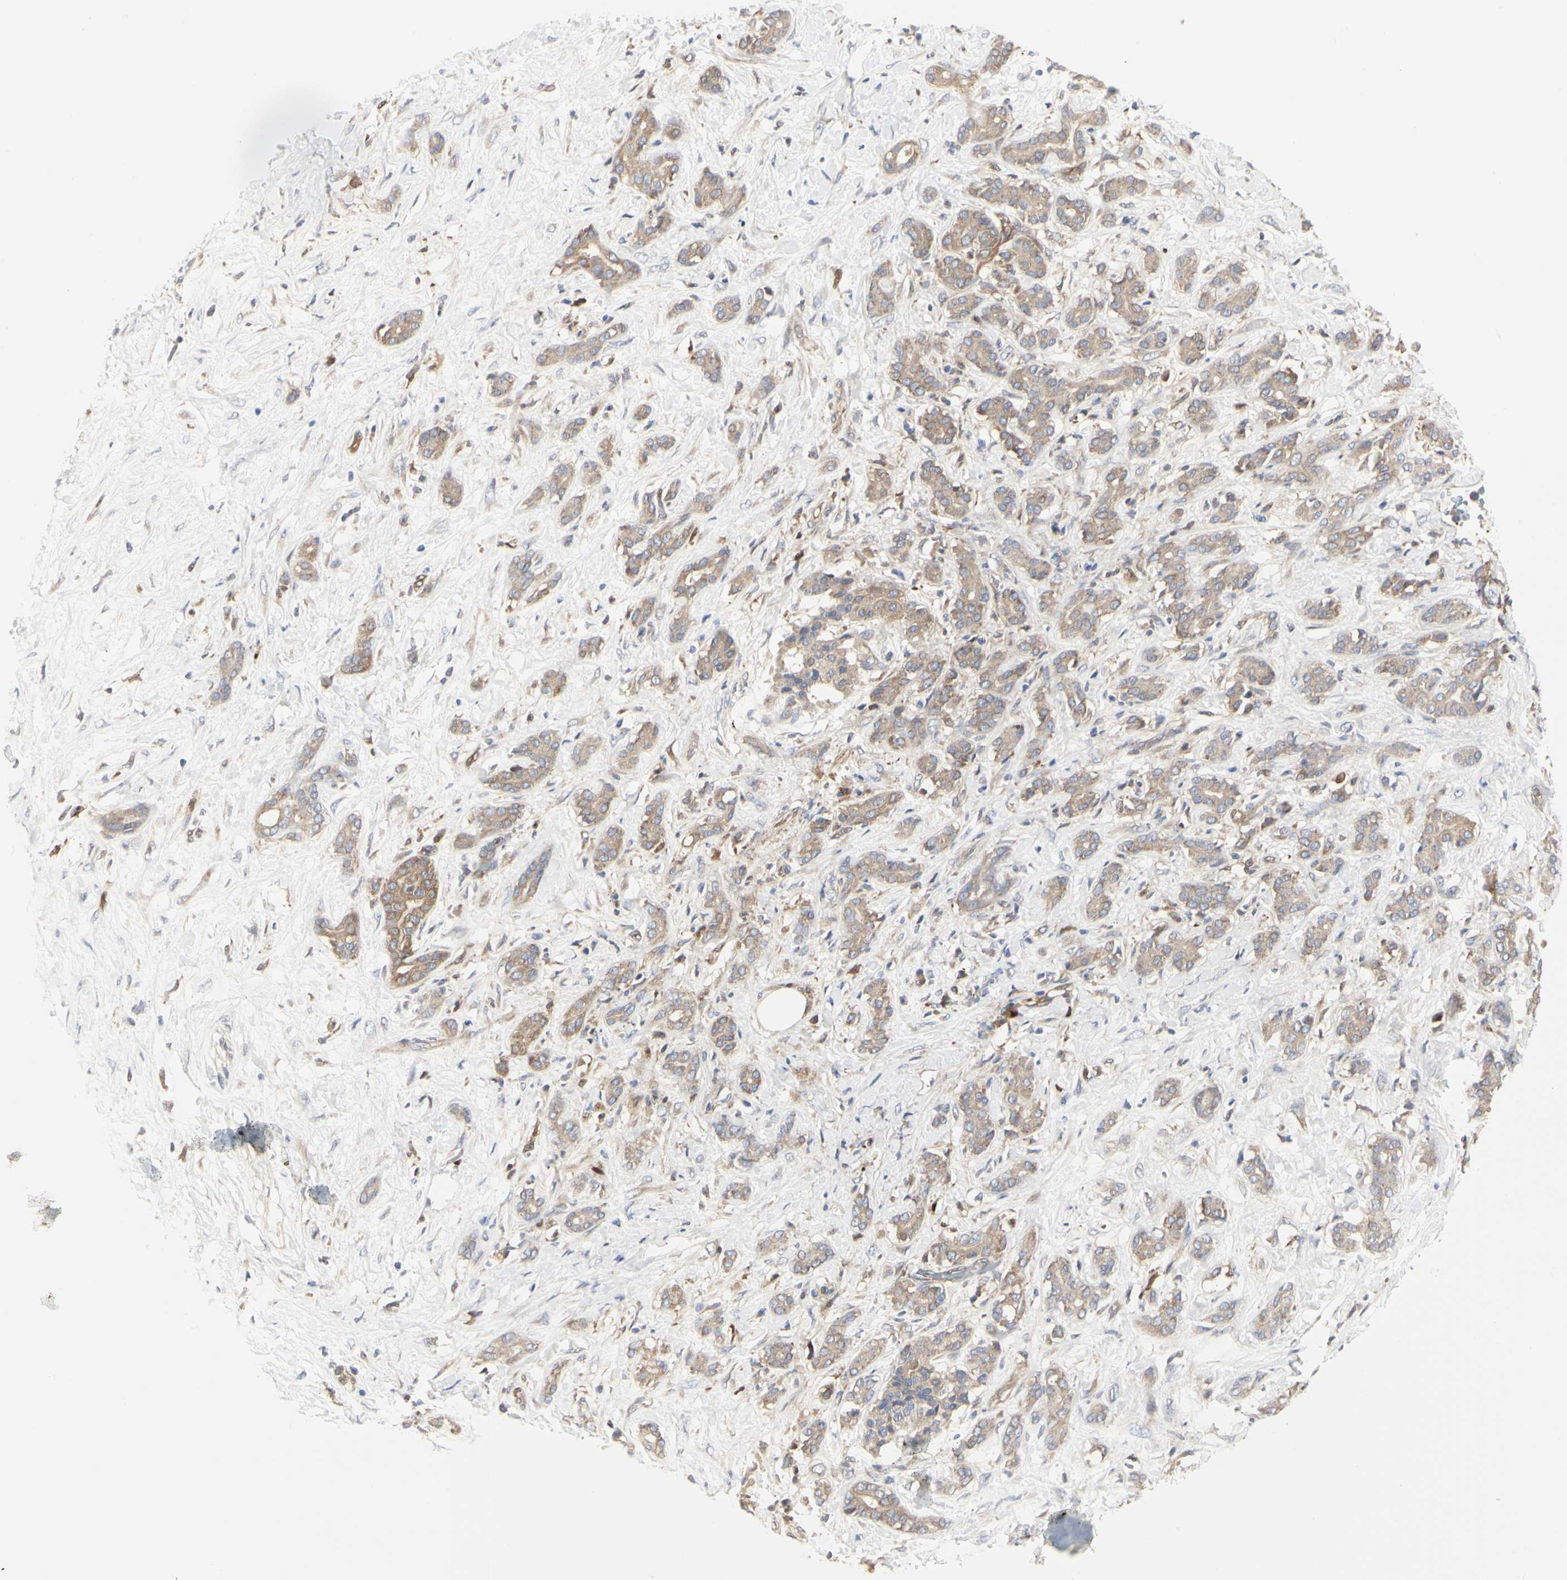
{"staining": {"intensity": "moderate", "quantity": ">75%", "location": "cytoplasmic/membranous"}, "tissue": "pancreatic cancer", "cell_type": "Tumor cells", "image_type": "cancer", "snomed": [{"axis": "morphology", "description": "Adenocarcinoma, NOS"}, {"axis": "topography", "description": "Pancreas"}], "caption": "Immunohistochemistry (IHC) photomicrograph of human pancreatic cancer stained for a protein (brown), which exhibits medium levels of moderate cytoplasmic/membranous expression in approximately >75% of tumor cells.", "gene": "C3orf52", "patient": {"sex": "male", "age": 41}}